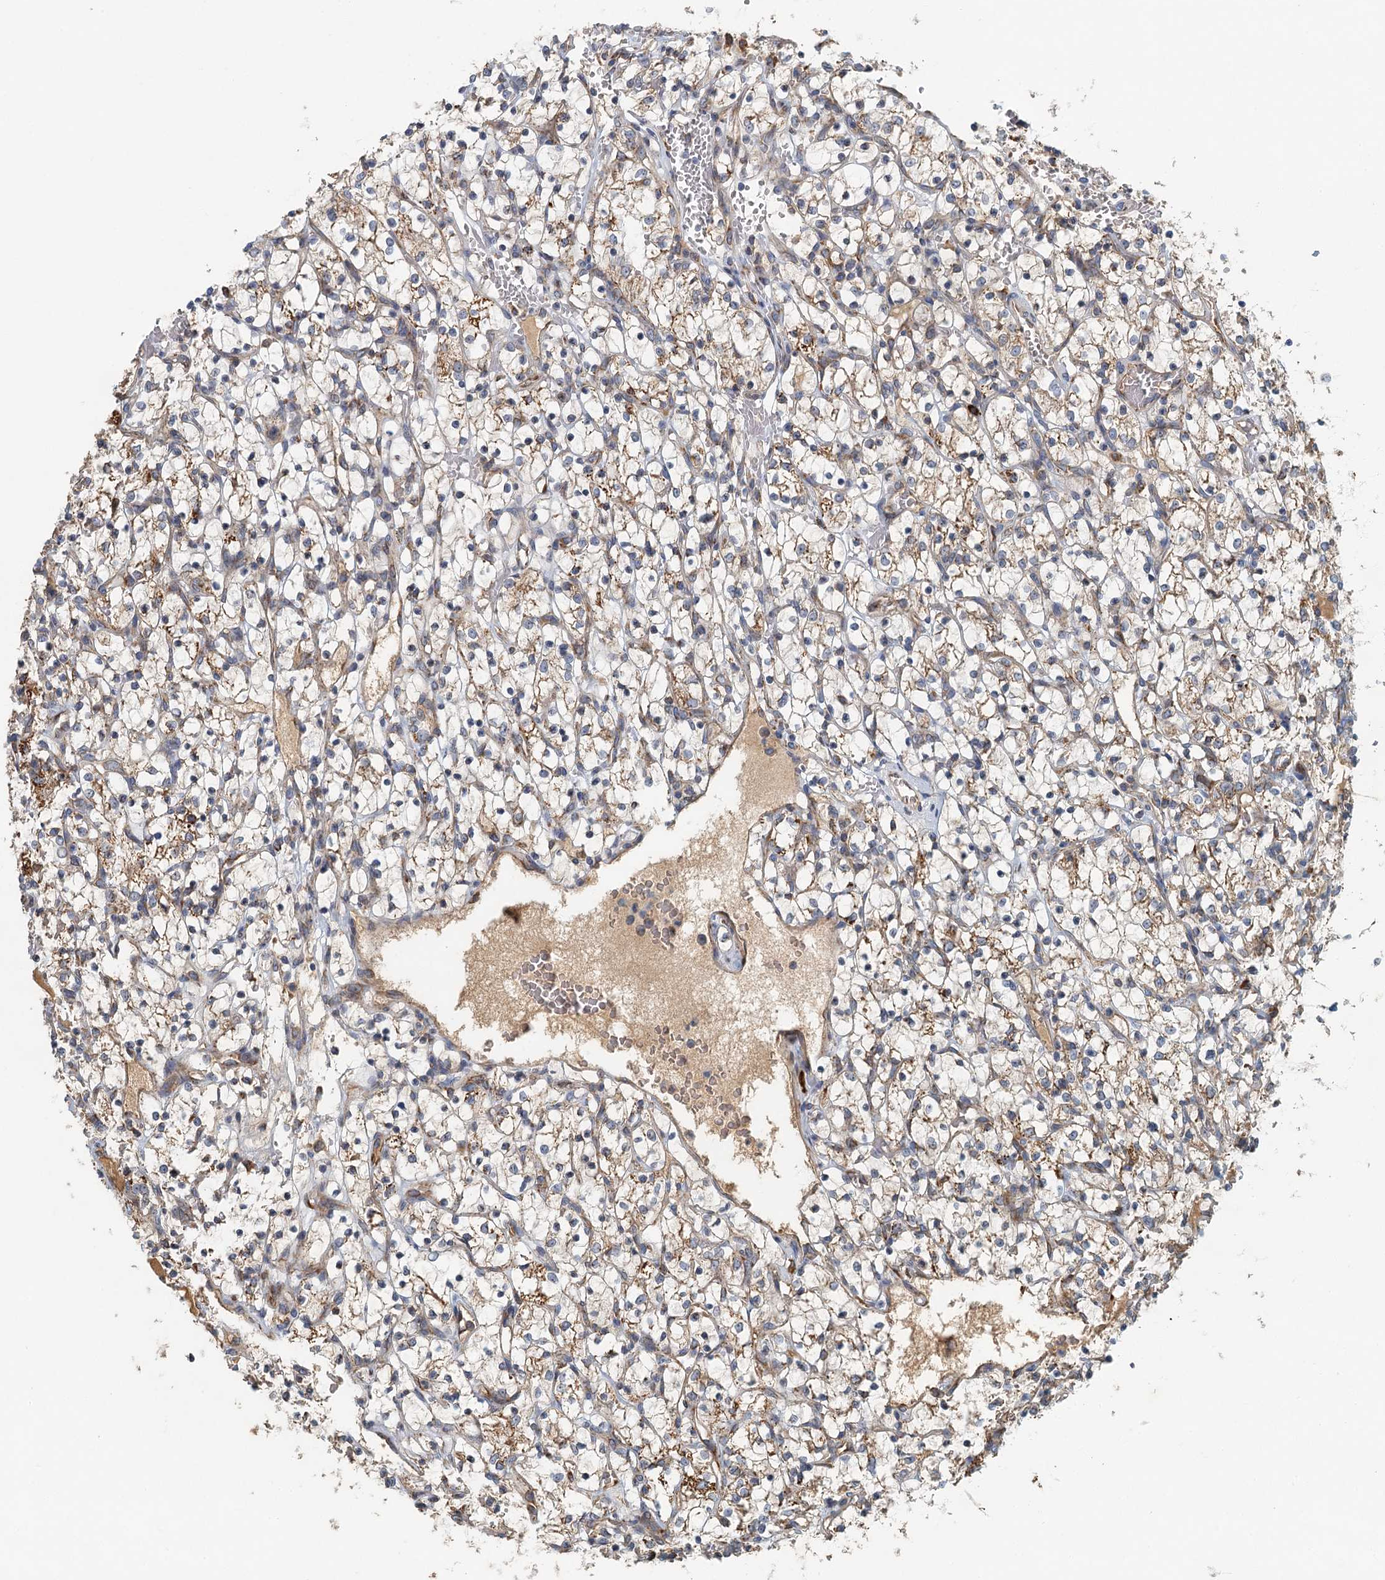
{"staining": {"intensity": "weak", "quantity": ">75%", "location": "cytoplasmic/membranous"}, "tissue": "renal cancer", "cell_type": "Tumor cells", "image_type": "cancer", "snomed": [{"axis": "morphology", "description": "Adenocarcinoma, NOS"}, {"axis": "topography", "description": "Kidney"}], "caption": "An image of renal adenocarcinoma stained for a protein reveals weak cytoplasmic/membranous brown staining in tumor cells.", "gene": "SPDYC", "patient": {"sex": "female", "age": 69}}